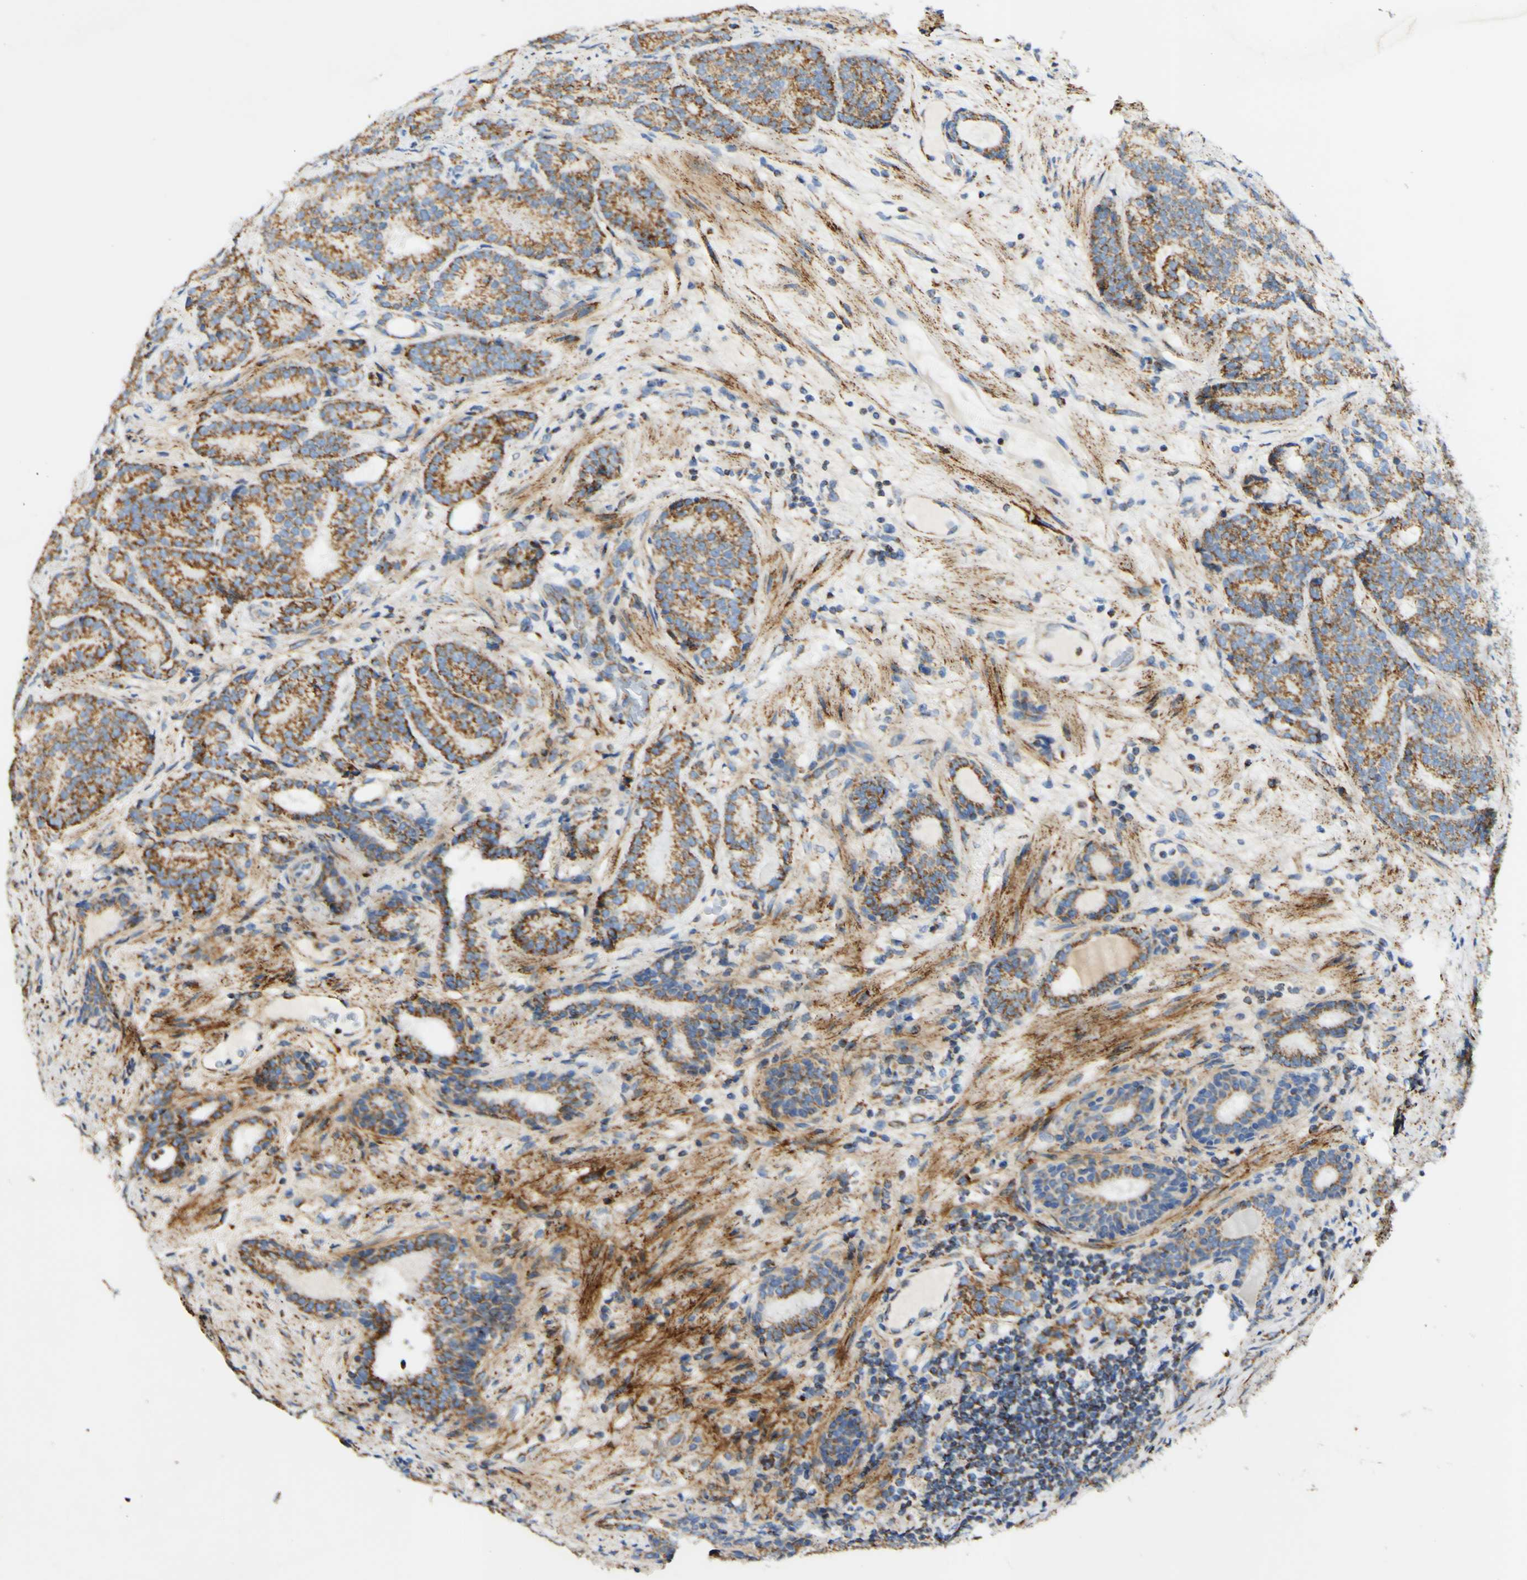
{"staining": {"intensity": "moderate", "quantity": ">75%", "location": "cytoplasmic/membranous"}, "tissue": "prostate cancer", "cell_type": "Tumor cells", "image_type": "cancer", "snomed": [{"axis": "morphology", "description": "Adenocarcinoma, High grade"}, {"axis": "topography", "description": "Prostate"}], "caption": "The image demonstrates a brown stain indicating the presence of a protein in the cytoplasmic/membranous of tumor cells in prostate cancer (high-grade adenocarcinoma).", "gene": "OXCT1", "patient": {"sex": "male", "age": 61}}